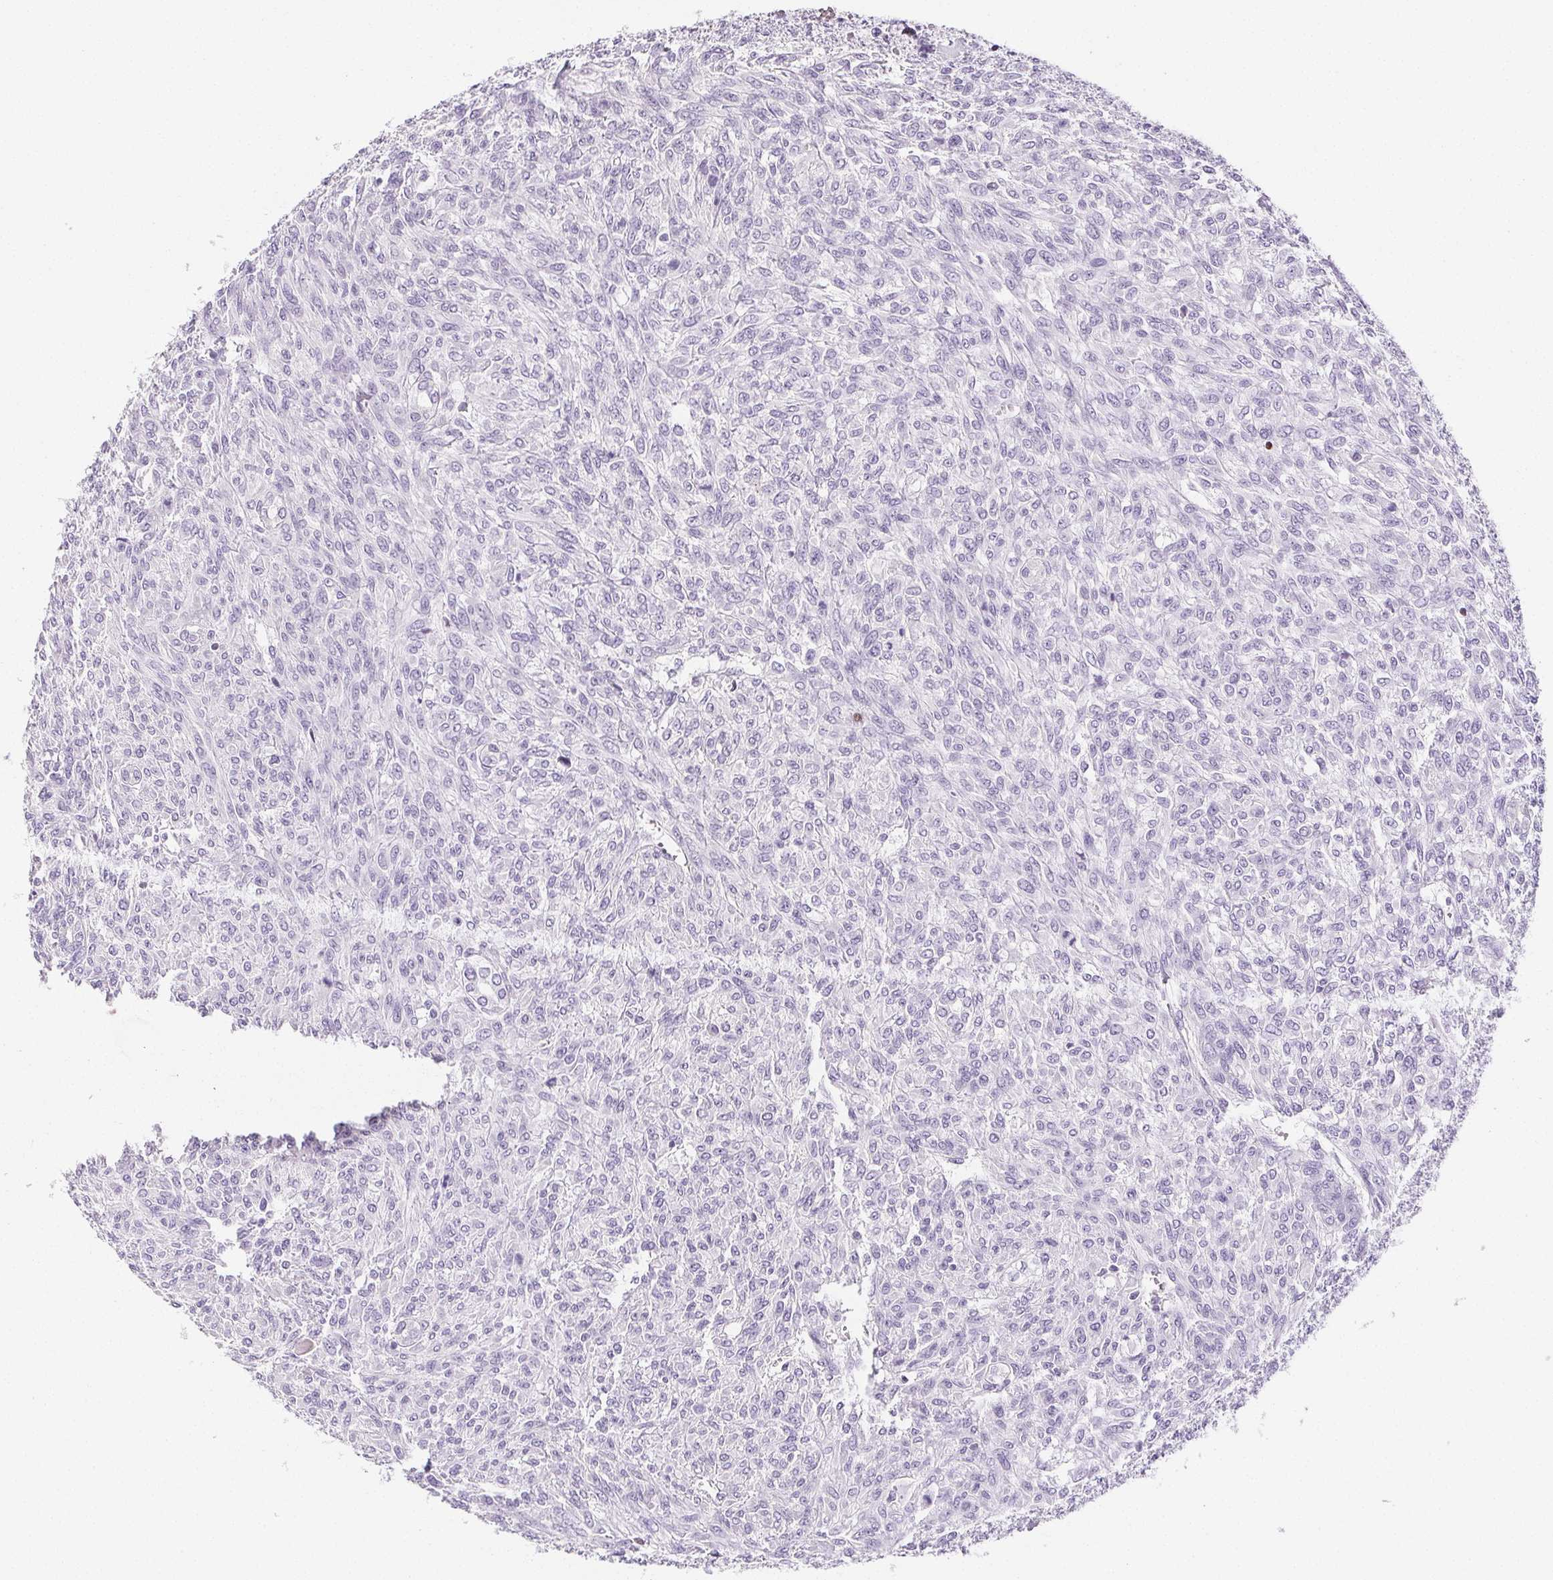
{"staining": {"intensity": "negative", "quantity": "none", "location": "none"}, "tissue": "renal cancer", "cell_type": "Tumor cells", "image_type": "cancer", "snomed": [{"axis": "morphology", "description": "Adenocarcinoma, NOS"}, {"axis": "topography", "description": "Kidney"}], "caption": "DAB (3,3'-diaminobenzidine) immunohistochemical staining of human renal adenocarcinoma exhibits no significant expression in tumor cells. (Immunohistochemistry, brightfield microscopy, high magnification).", "gene": "BEND2", "patient": {"sex": "male", "age": 58}}